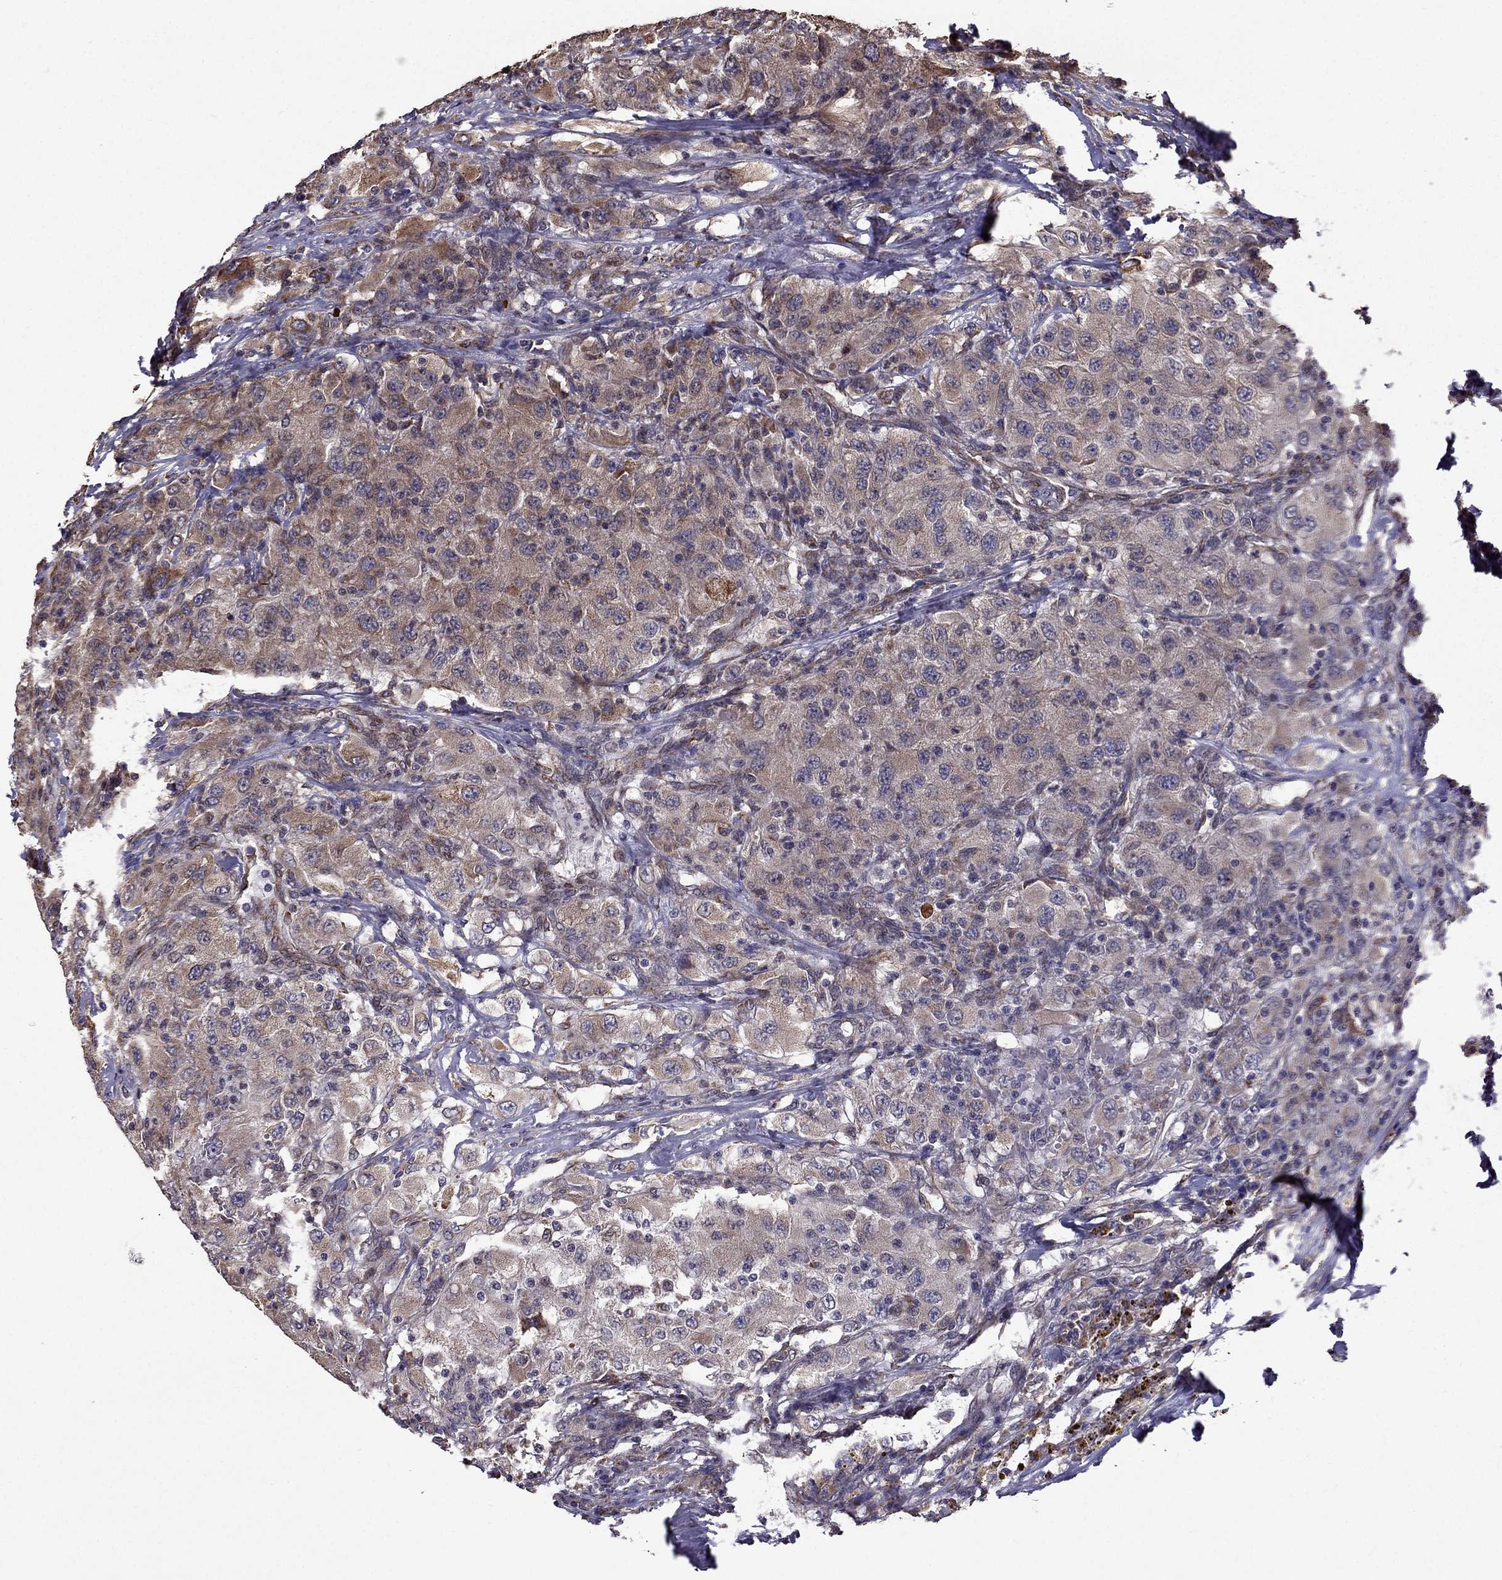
{"staining": {"intensity": "weak", "quantity": ">75%", "location": "cytoplasmic/membranous"}, "tissue": "renal cancer", "cell_type": "Tumor cells", "image_type": "cancer", "snomed": [{"axis": "morphology", "description": "Adenocarcinoma, NOS"}, {"axis": "topography", "description": "Kidney"}], "caption": "Renal adenocarcinoma tissue shows weak cytoplasmic/membranous expression in about >75% of tumor cells", "gene": "IKBIP", "patient": {"sex": "female", "age": 67}}